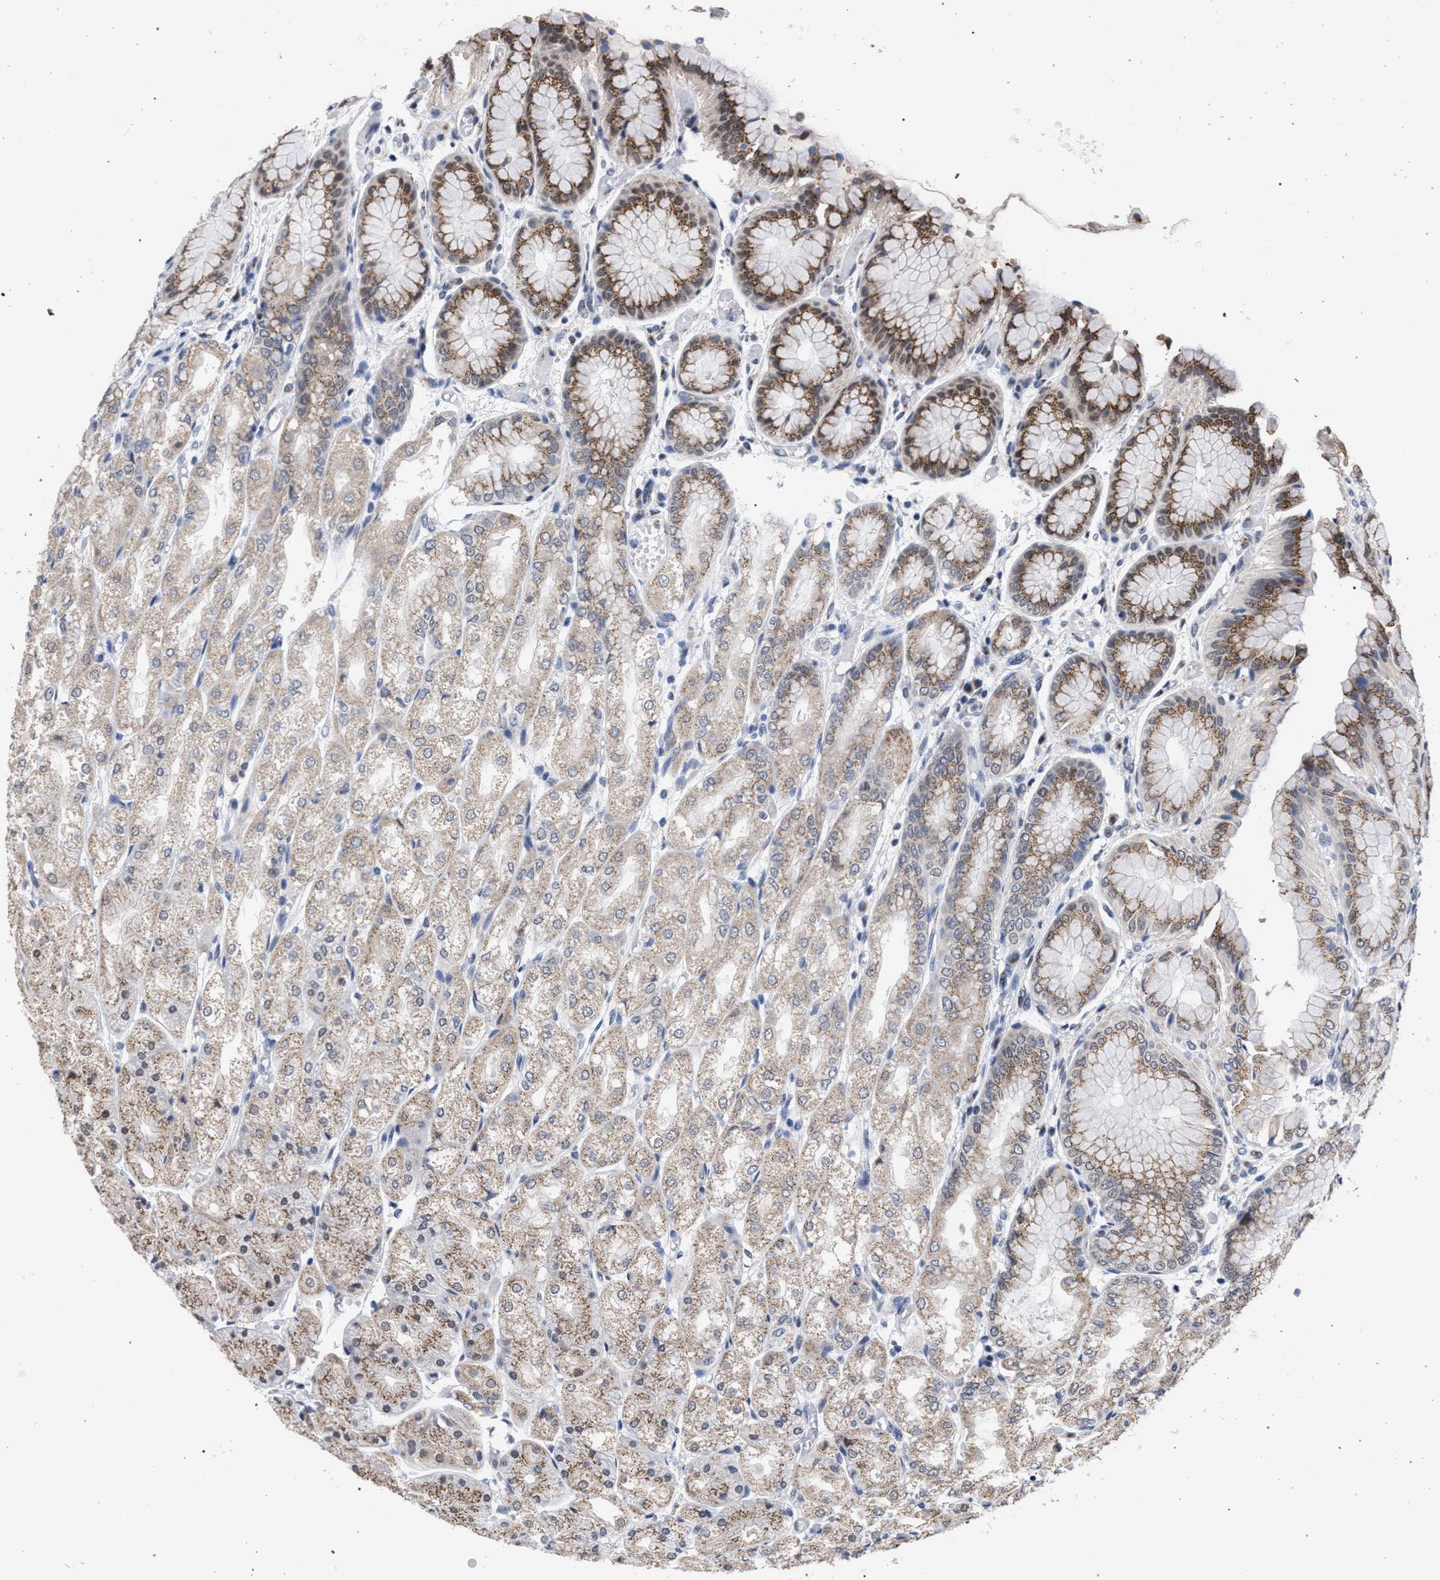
{"staining": {"intensity": "moderate", "quantity": ">75%", "location": "cytoplasmic/membranous"}, "tissue": "stomach", "cell_type": "Glandular cells", "image_type": "normal", "snomed": [{"axis": "morphology", "description": "Normal tissue, NOS"}, {"axis": "topography", "description": "Stomach, upper"}], "caption": "A micrograph showing moderate cytoplasmic/membranous staining in approximately >75% of glandular cells in normal stomach, as visualized by brown immunohistochemical staining.", "gene": "GOLGA2", "patient": {"sex": "male", "age": 72}}